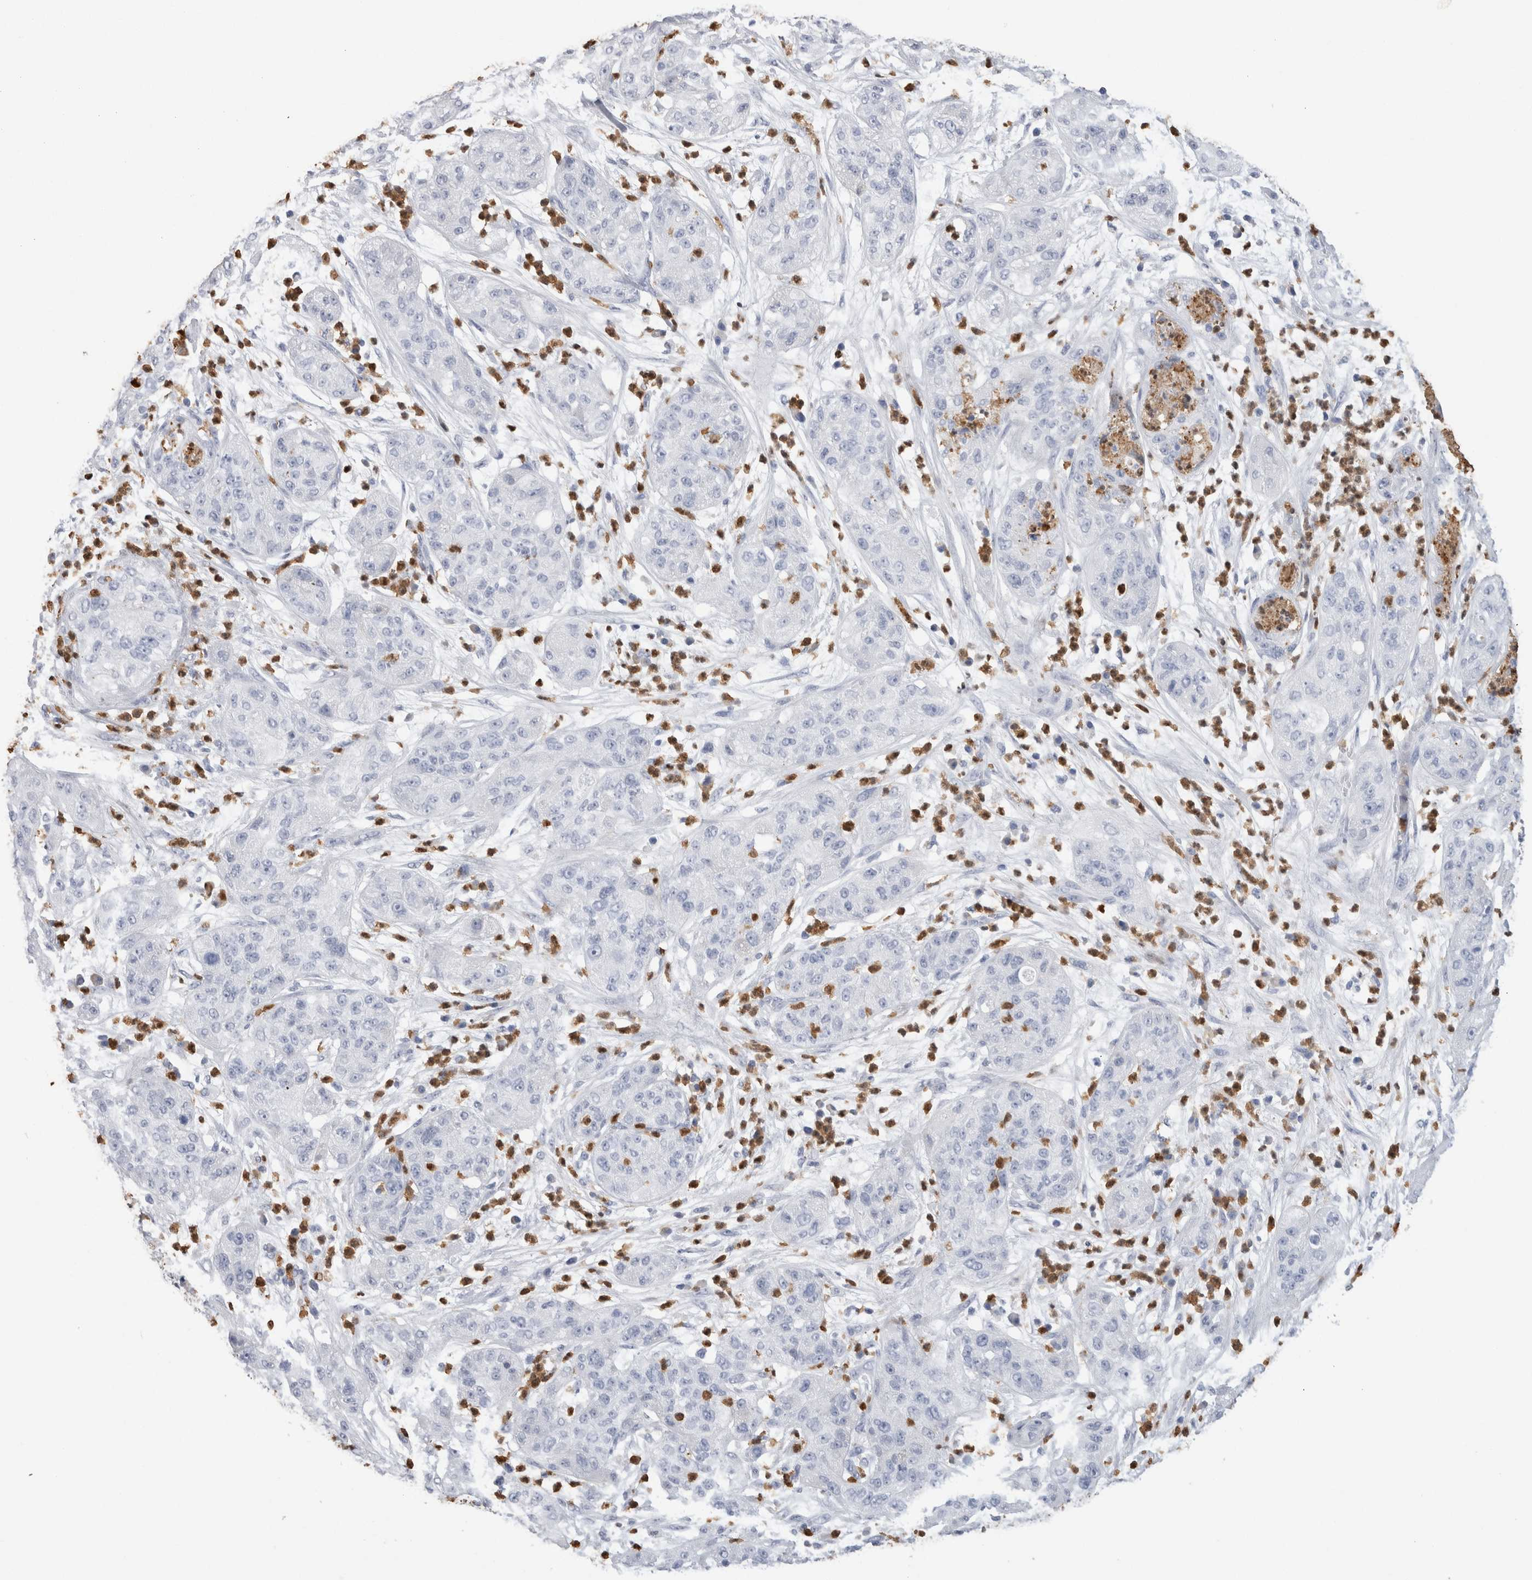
{"staining": {"intensity": "negative", "quantity": "none", "location": "none"}, "tissue": "pancreatic cancer", "cell_type": "Tumor cells", "image_type": "cancer", "snomed": [{"axis": "morphology", "description": "Adenocarcinoma, NOS"}, {"axis": "topography", "description": "Pancreas"}], "caption": "A micrograph of human pancreatic cancer (adenocarcinoma) is negative for staining in tumor cells.", "gene": "S100A12", "patient": {"sex": "female", "age": 78}}